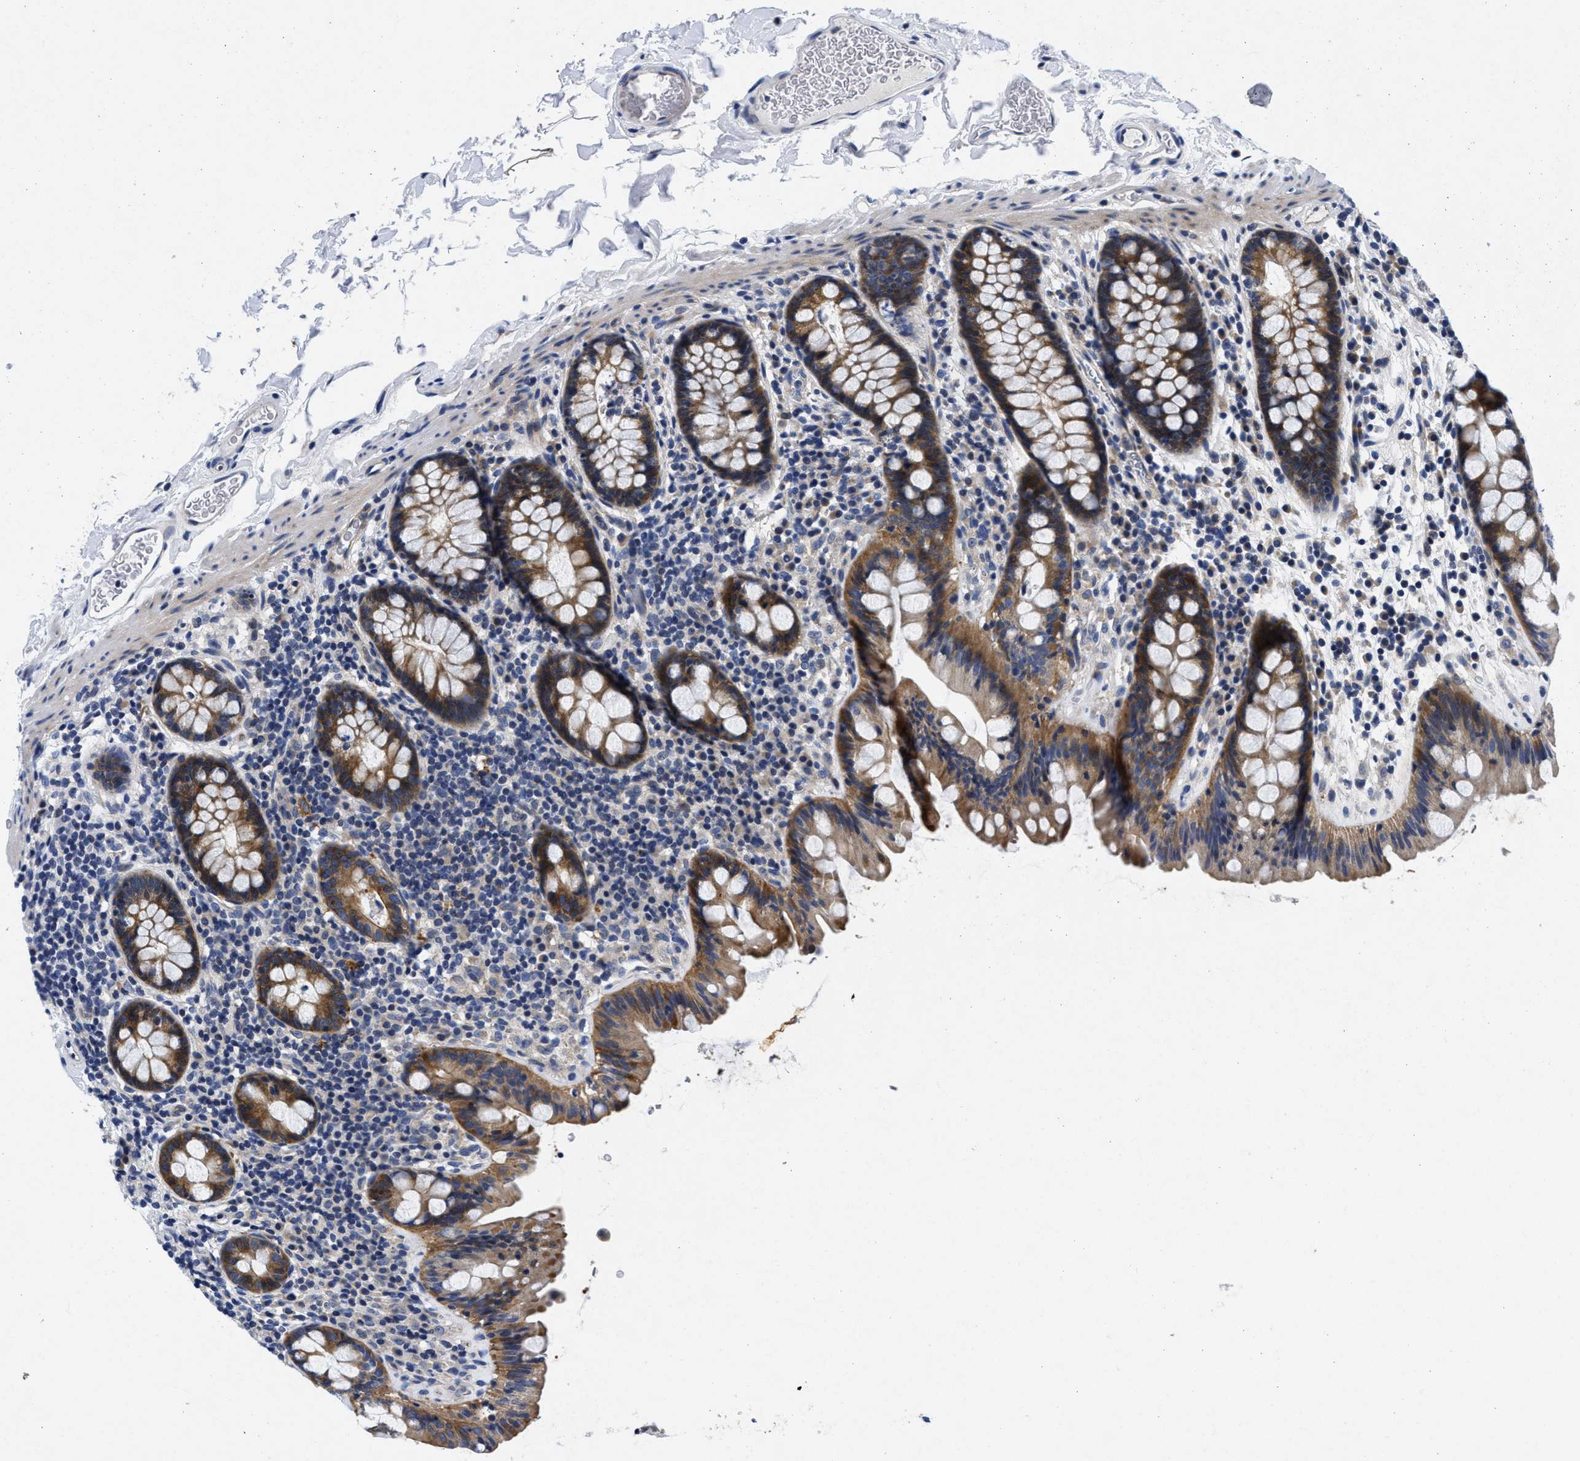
{"staining": {"intensity": "negative", "quantity": "none", "location": "none"}, "tissue": "colon", "cell_type": "Endothelial cells", "image_type": "normal", "snomed": [{"axis": "morphology", "description": "Normal tissue, NOS"}, {"axis": "topography", "description": "Colon"}], "caption": "DAB (3,3'-diaminobenzidine) immunohistochemical staining of unremarkable human colon demonstrates no significant expression in endothelial cells.", "gene": "LAD1", "patient": {"sex": "female", "age": 80}}